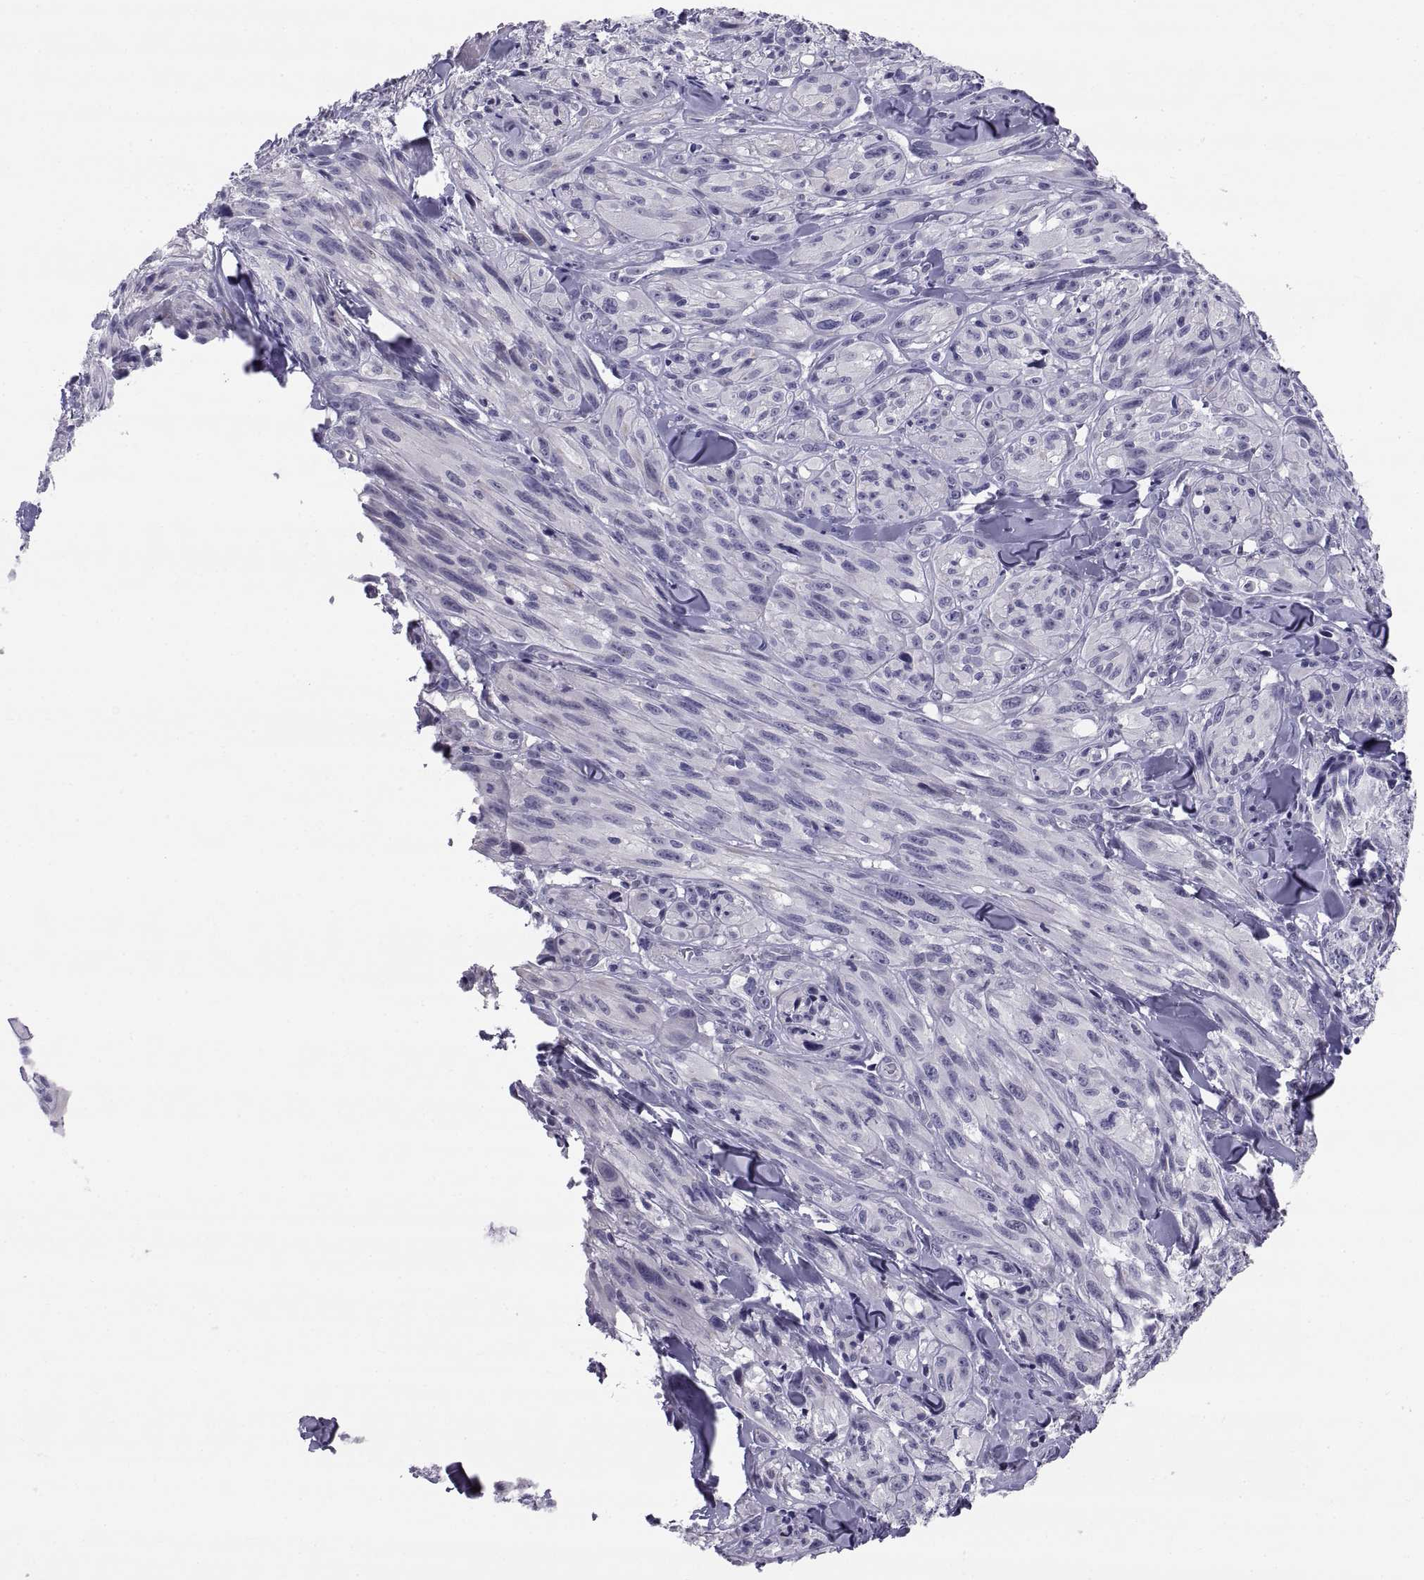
{"staining": {"intensity": "negative", "quantity": "none", "location": "none"}, "tissue": "melanoma", "cell_type": "Tumor cells", "image_type": "cancer", "snomed": [{"axis": "morphology", "description": "Malignant melanoma, NOS"}, {"axis": "topography", "description": "Skin"}], "caption": "A micrograph of human malignant melanoma is negative for staining in tumor cells.", "gene": "TEX13A", "patient": {"sex": "male", "age": 67}}